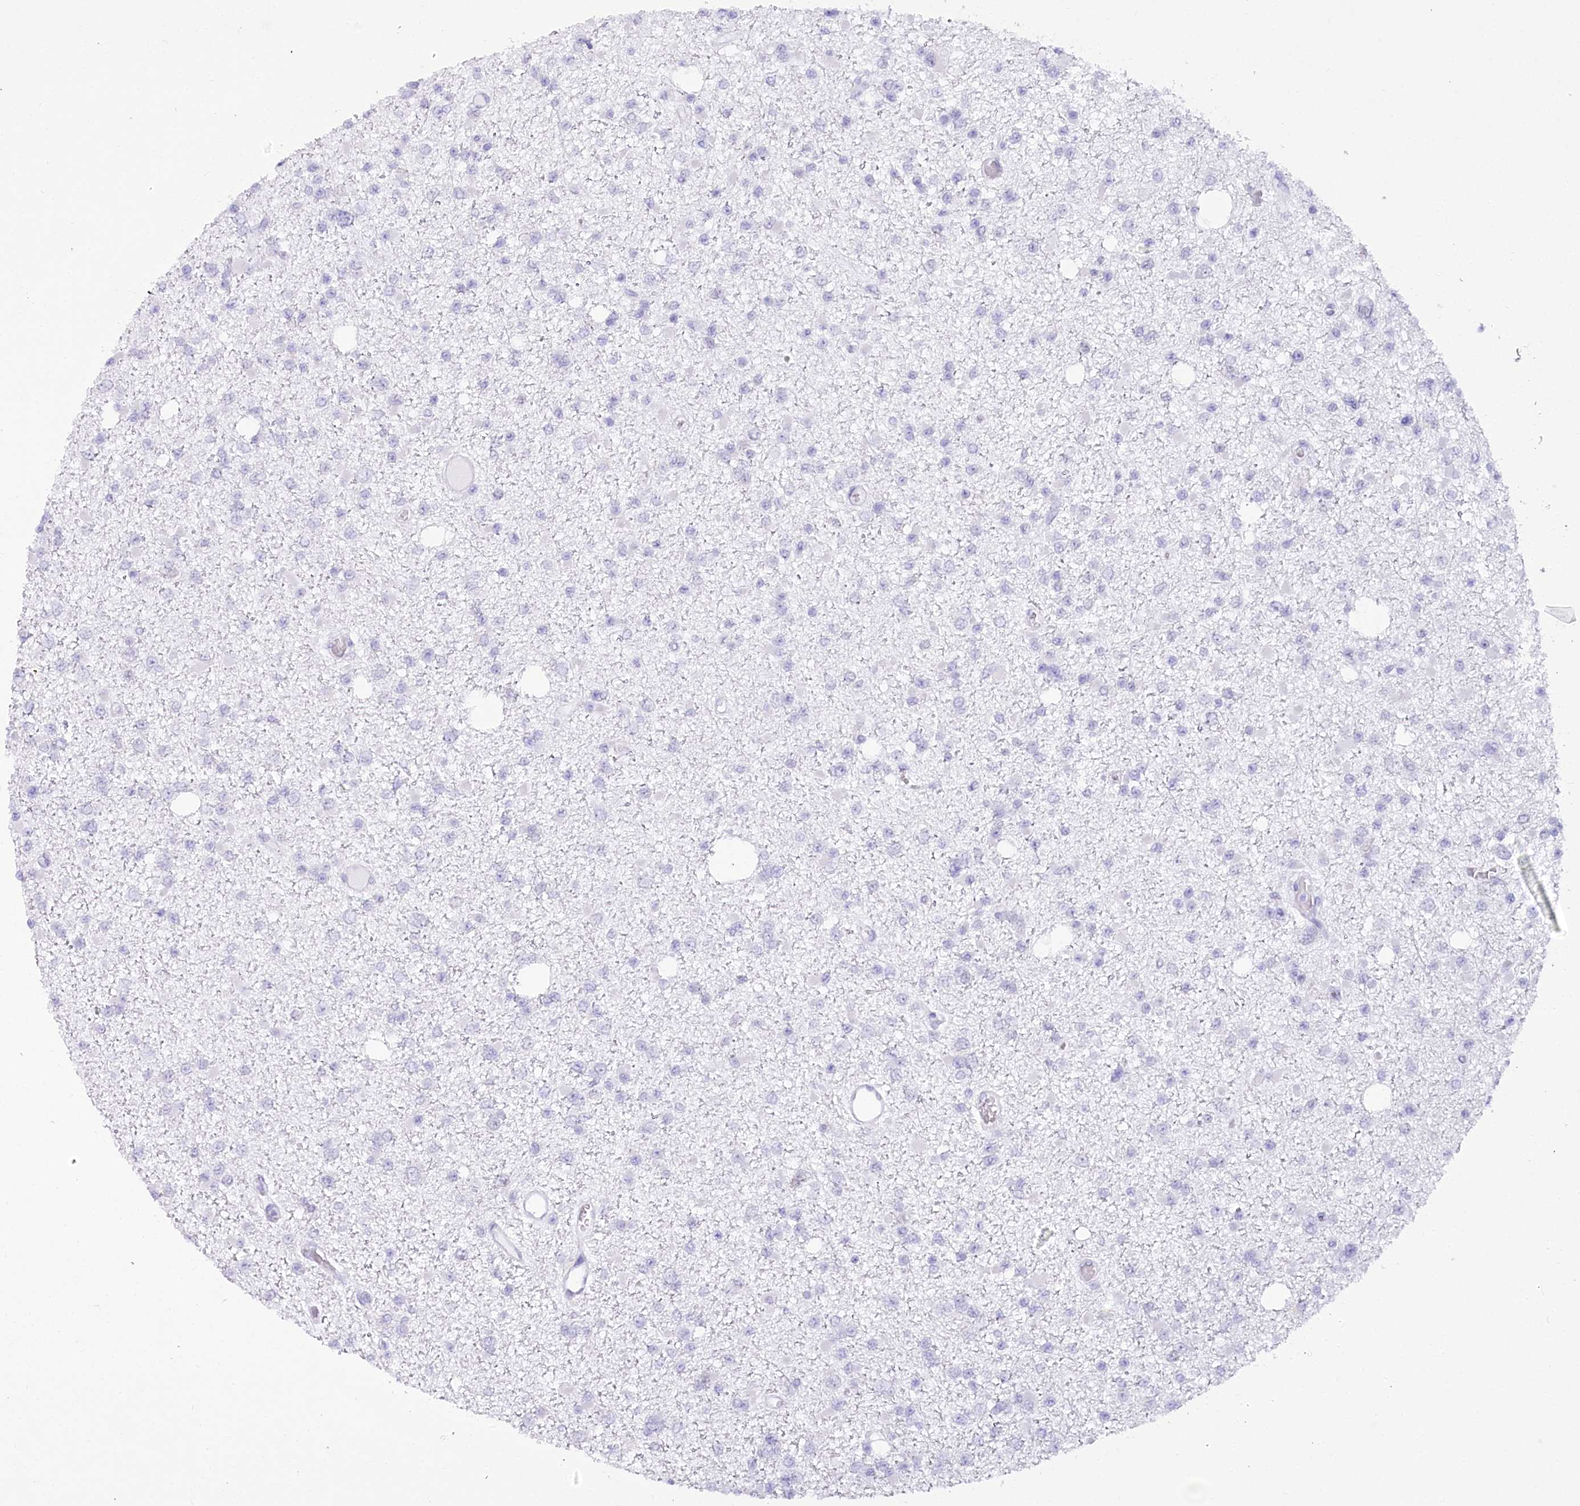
{"staining": {"intensity": "negative", "quantity": "none", "location": "none"}, "tissue": "glioma", "cell_type": "Tumor cells", "image_type": "cancer", "snomed": [{"axis": "morphology", "description": "Glioma, malignant, Low grade"}, {"axis": "topography", "description": "Brain"}], "caption": "Glioma stained for a protein using IHC reveals no positivity tumor cells.", "gene": "HNRNPA0", "patient": {"sex": "female", "age": 22}}